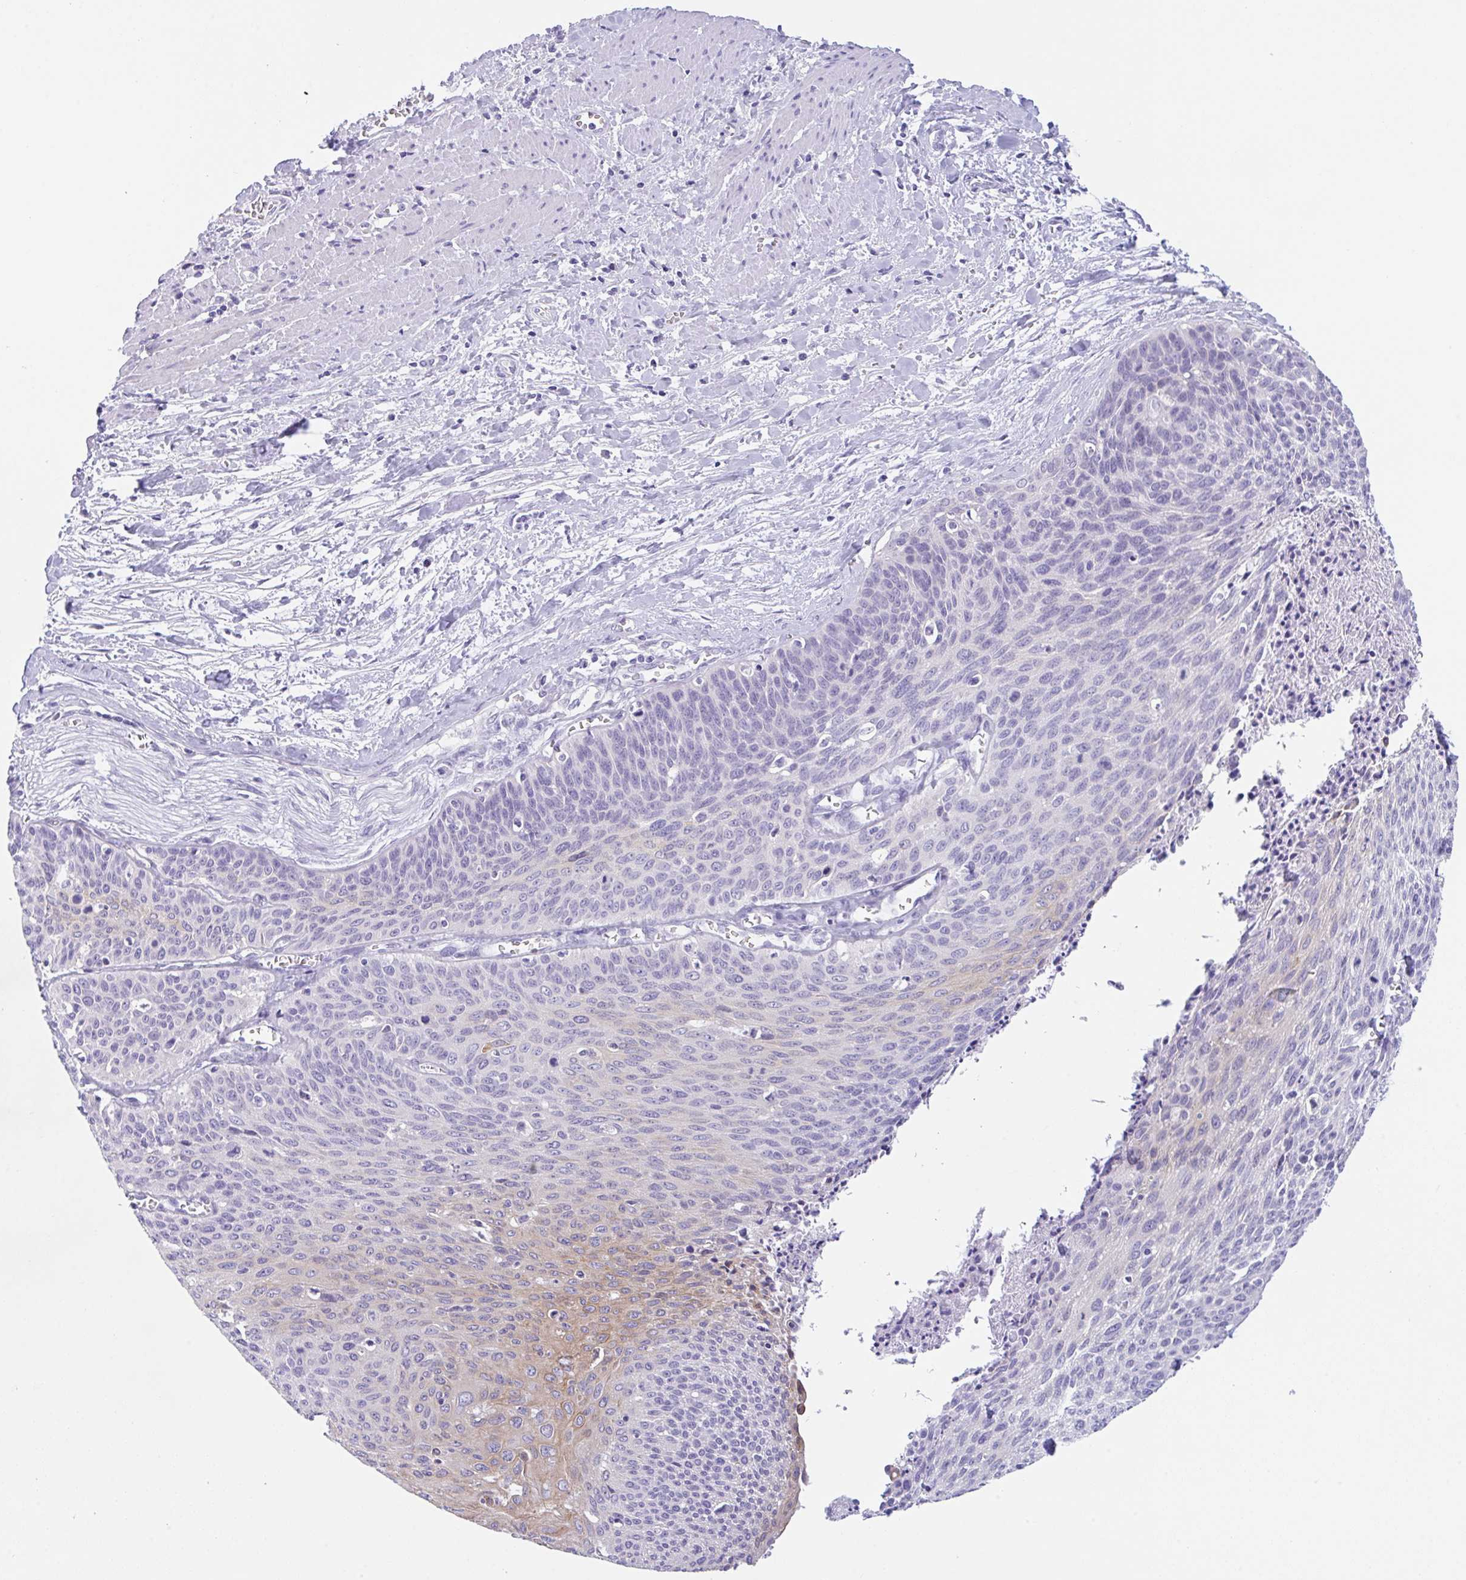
{"staining": {"intensity": "weak", "quantity": "<25%", "location": "cytoplasmic/membranous"}, "tissue": "cervical cancer", "cell_type": "Tumor cells", "image_type": "cancer", "snomed": [{"axis": "morphology", "description": "Squamous cell carcinoma, NOS"}, {"axis": "topography", "description": "Cervix"}], "caption": "Immunohistochemical staining of cervical cancer displays no significant staining in tumor cells.", "gene": "TRAF4", "patient": {"sex": "female", "age": 55}}